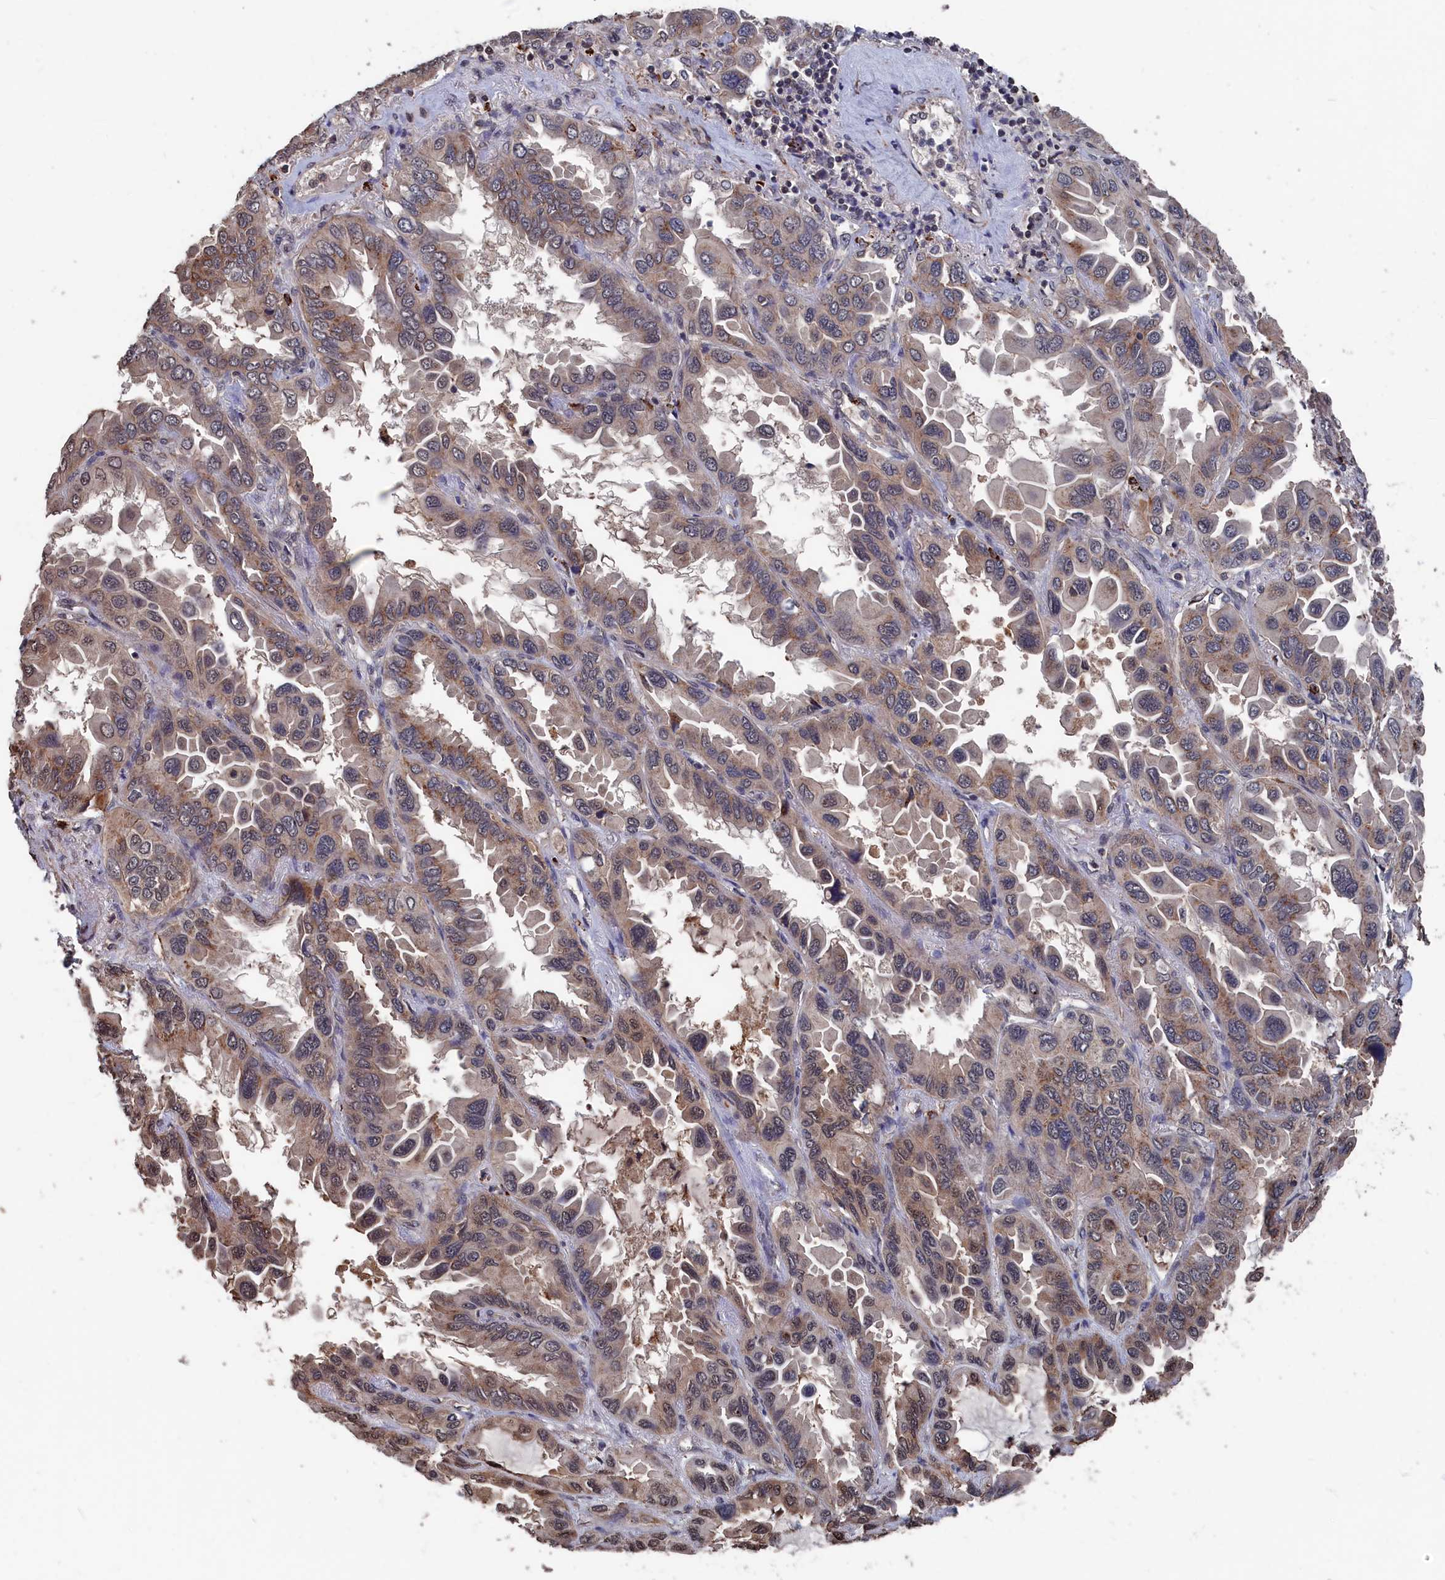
{"staining": {"intensity": "weak", "quantity": "25%-75%", "location": "cytoplasmic/membranous,nuclear"}, "tissue": "lung cancer", "cell_type": "Tumor cells", "image_type": "cancer", "snomed": [{"axis": "morphology", "description": "Adenocarcinoma, NOS"}, {"axis": "topography", "description": "Lung"}], "caption": "Immunohistochemical staining of human lung adenocarcinoma displays low levels of weak cytoplasmic/membranous and nuclear positivity in about 25%-75% of tumor cells.", "gene": "PDE12", "patient": {"sex": "male", "age": 64}}